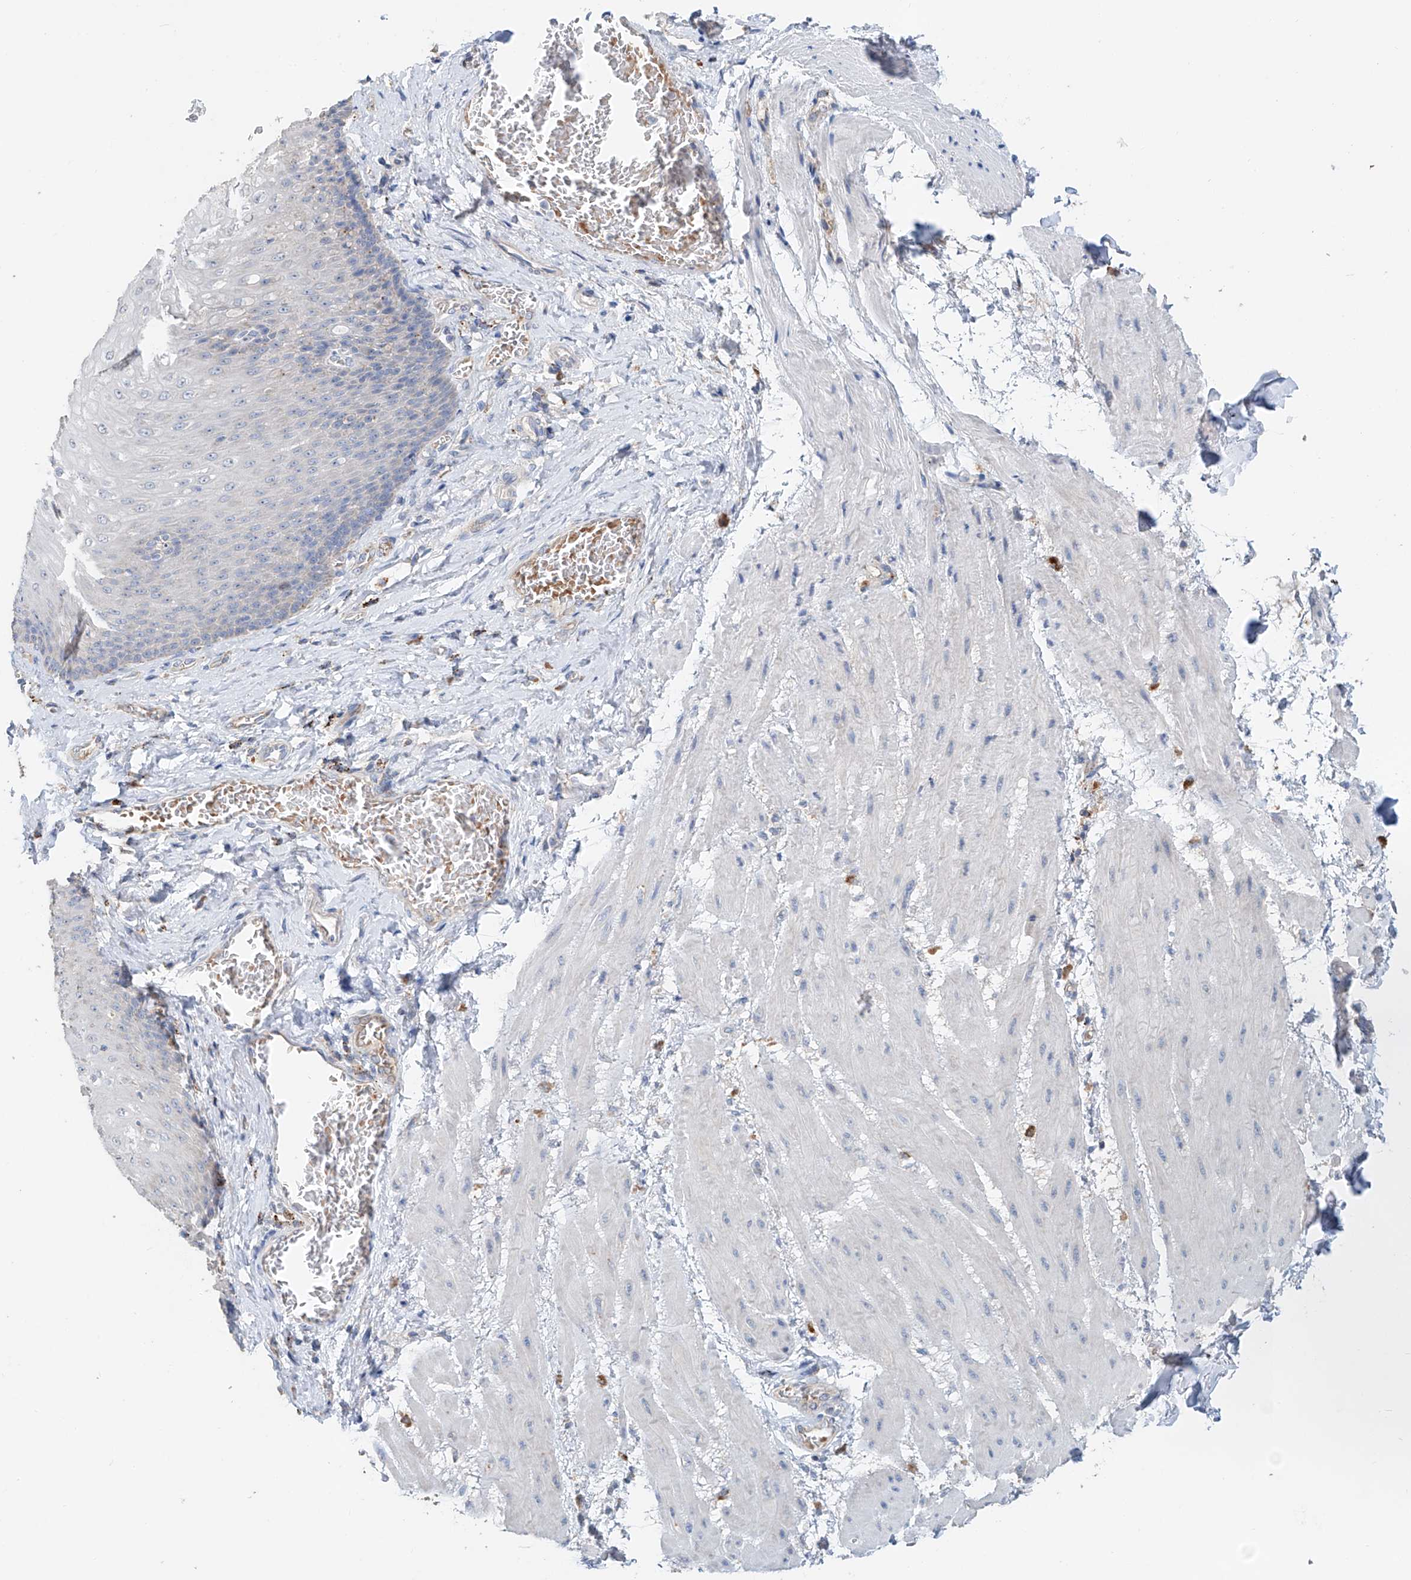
{"staining": {"intensity": "weak", "quantity": "<25%", "location": "cytoplasmic/membranous"}, "tissue": "esophagus", "cell_type": "Squamous epithelial cells", "image_type": "normal", "snomed": [{"axis": "morphology", "description": "Normal tissue, NOS"}, {"axis": "topography", "description": "Esophagus"}], "caption": "Squamous epithelial cells show no significant expression in unremarkable esophagus. Brightfield microscopy of IHC stained with DAB (brown) and hematoxylin (blue), captured at high magnification.", "gene": "TRIM47", "patient": {"sex": "male", "age": 48}}